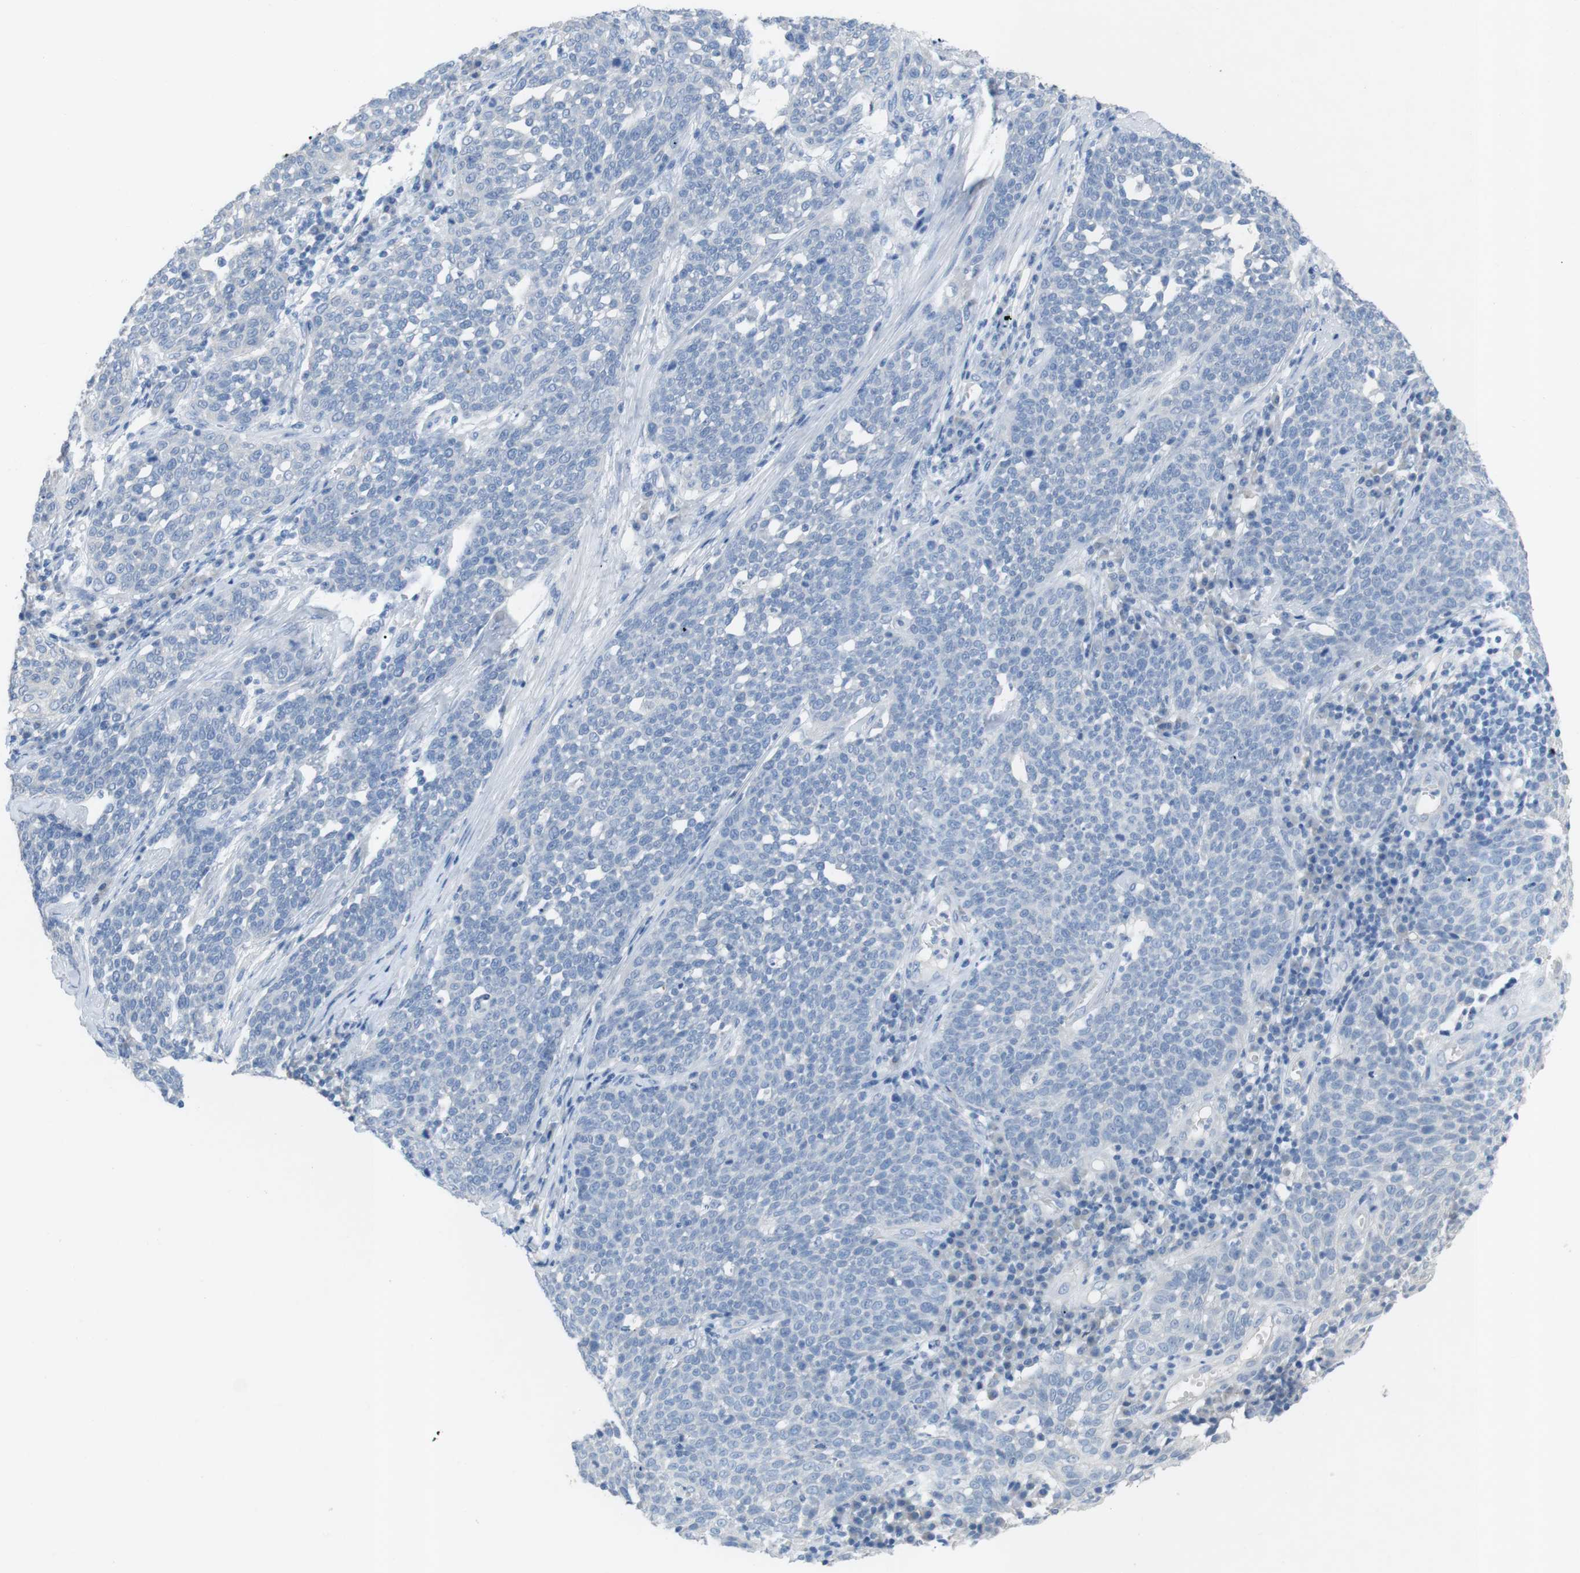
{"staining": {"intensity": "negative", "quantity": "none", "location": "none"}, "tissue": "cervical cancer", "cell_type": "Tumor cells", "image_type": "cancer", "snomed": [{"axis": "morphology", "description": "Squamous cell carcinoma, NOS"}, {"axis": "topography", "description": "Cervix"}], "caption": "High power microscopy histopathology image of an immunohistochemistry photomicrograph of cervical cancer, revealing no significant expression in tumor cells.", "gene": "SALL4", "patient": {"sex": "female", "age": 34}}